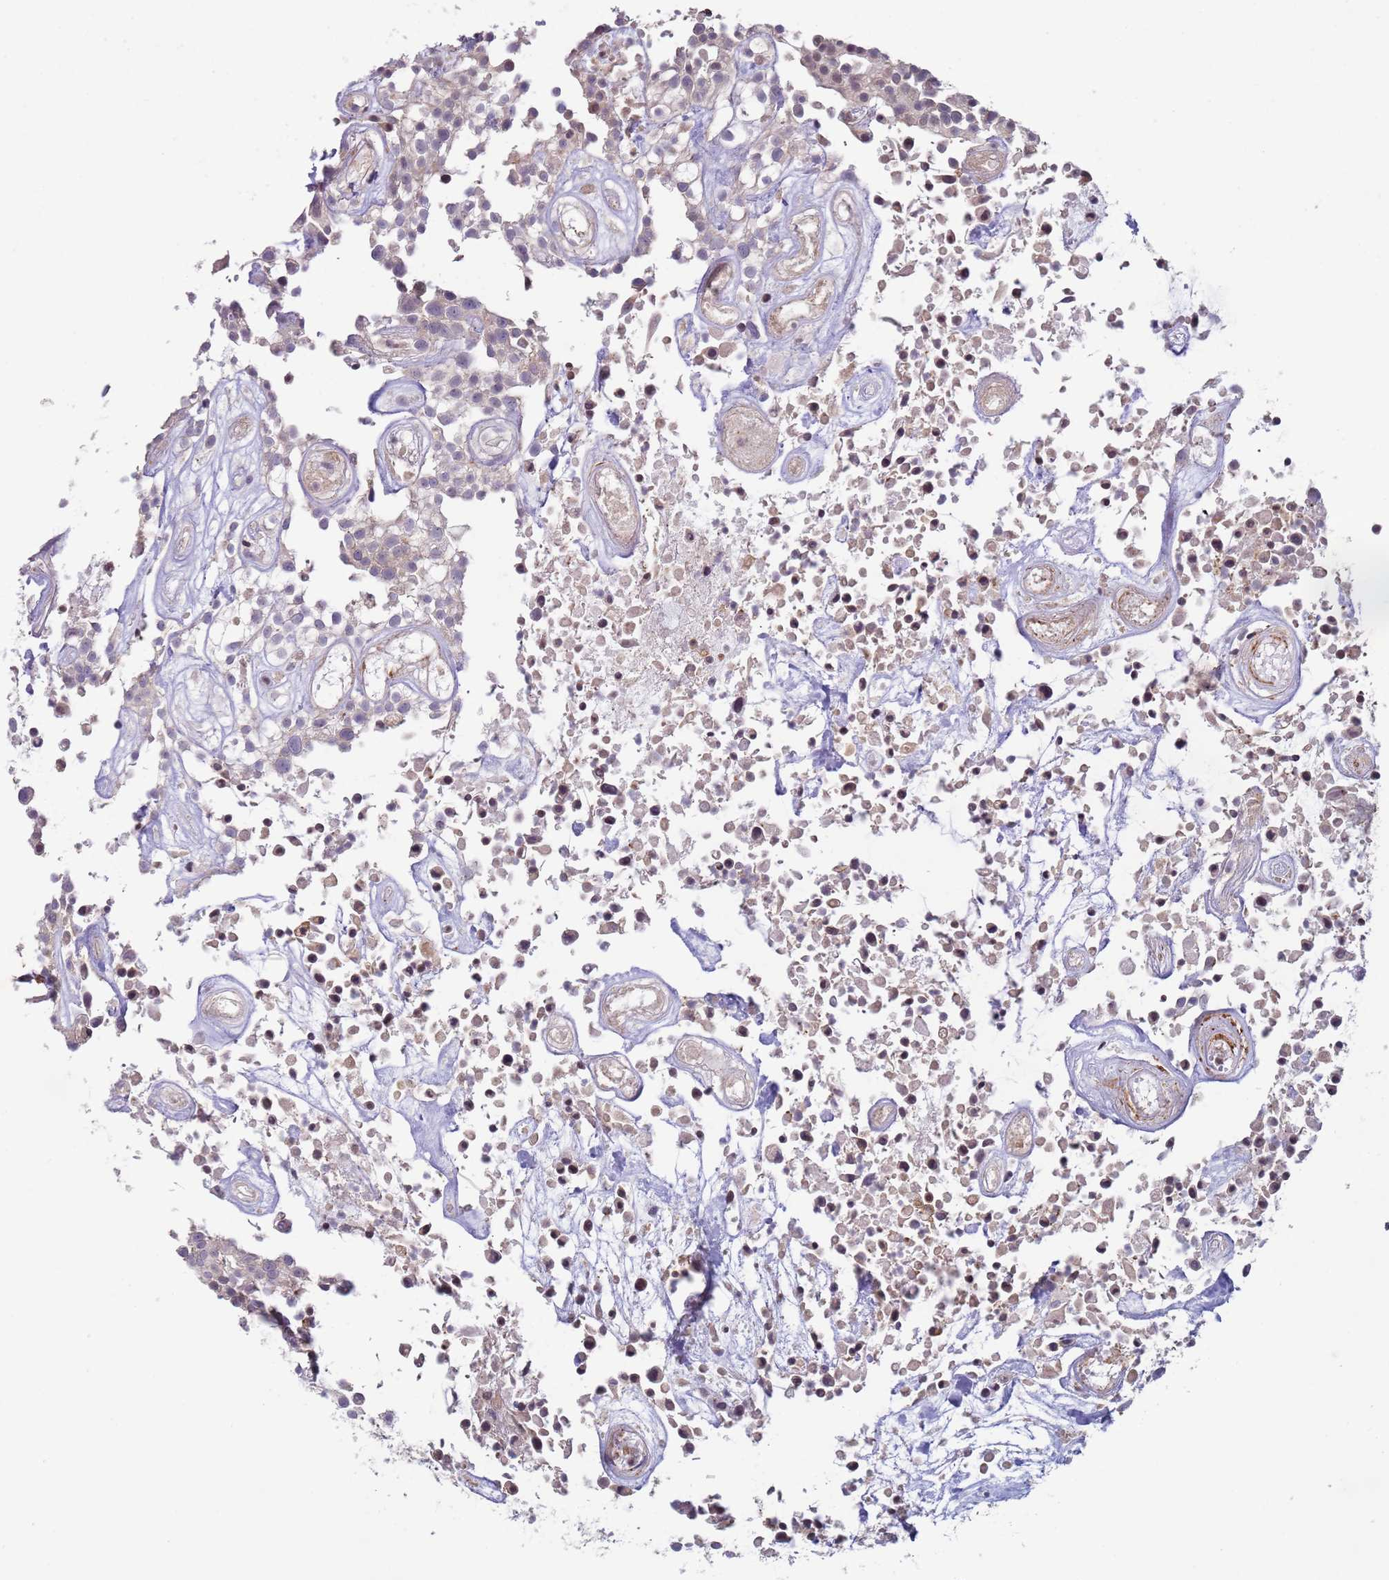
{"staining": {"intensity": "weak", "quantity": "<25%", "location": "cytoplasmic/membranous"}, "tissue": "urothelial cancer", "cell_type": "Tumor cells", "image_type": "cancer", "snomed": [{"axis": "morphology", "description": "Urothelial carcinoma, High grade"}, {"axis": "topography", "description": "Urinary bladder"}], "caption": "DAB (3,3'-diaminobenzidine) immunohistochemical staining of human high-grade urothelial carcinoma displays no significant expression in tumor cells.", "gene": "SNAPC4", "patient": {"sex": "male", "age": 56}}